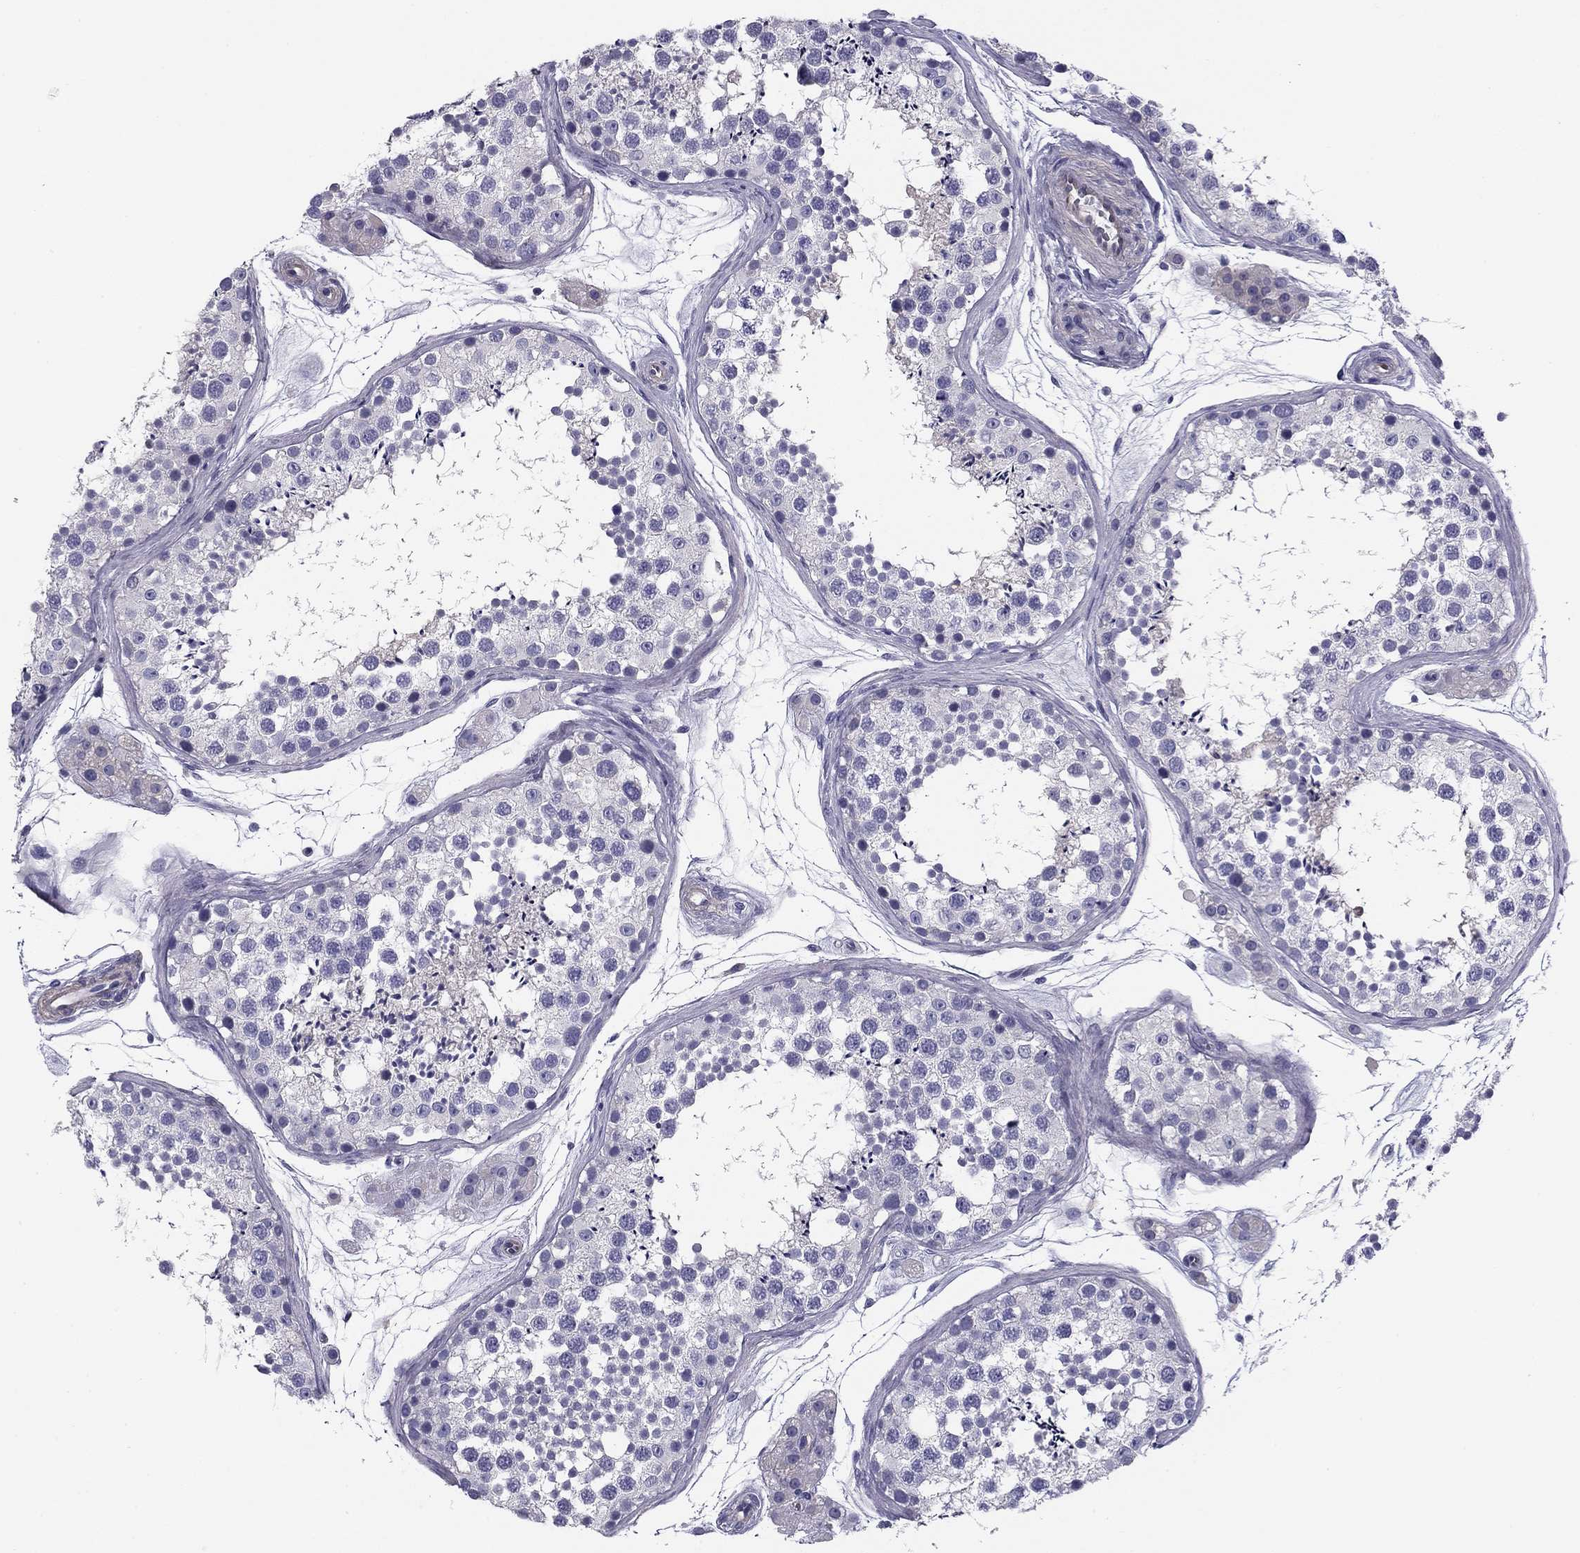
{"staining": {"intensity": "negative", "quantity": "none", "location": "none"}, "tissue": "testis", "cell_type": "Cells in seminiferous ducts", "image_type": "normal", "snomed": [{"axis": "morphology", "description": "Normal tissue, NOS"}, {"axis": "topography", "description": "Testis"}], "caption": "Immunohistochemical staining of normal human testis reveals no significant staining in cells in seminiferous ducts. (Brightfield microscopy of DAB immunohistochemistry (IHC) at high magnification).", "gene": "FLNC", "patient": {"sex": "male", "age": 41}}